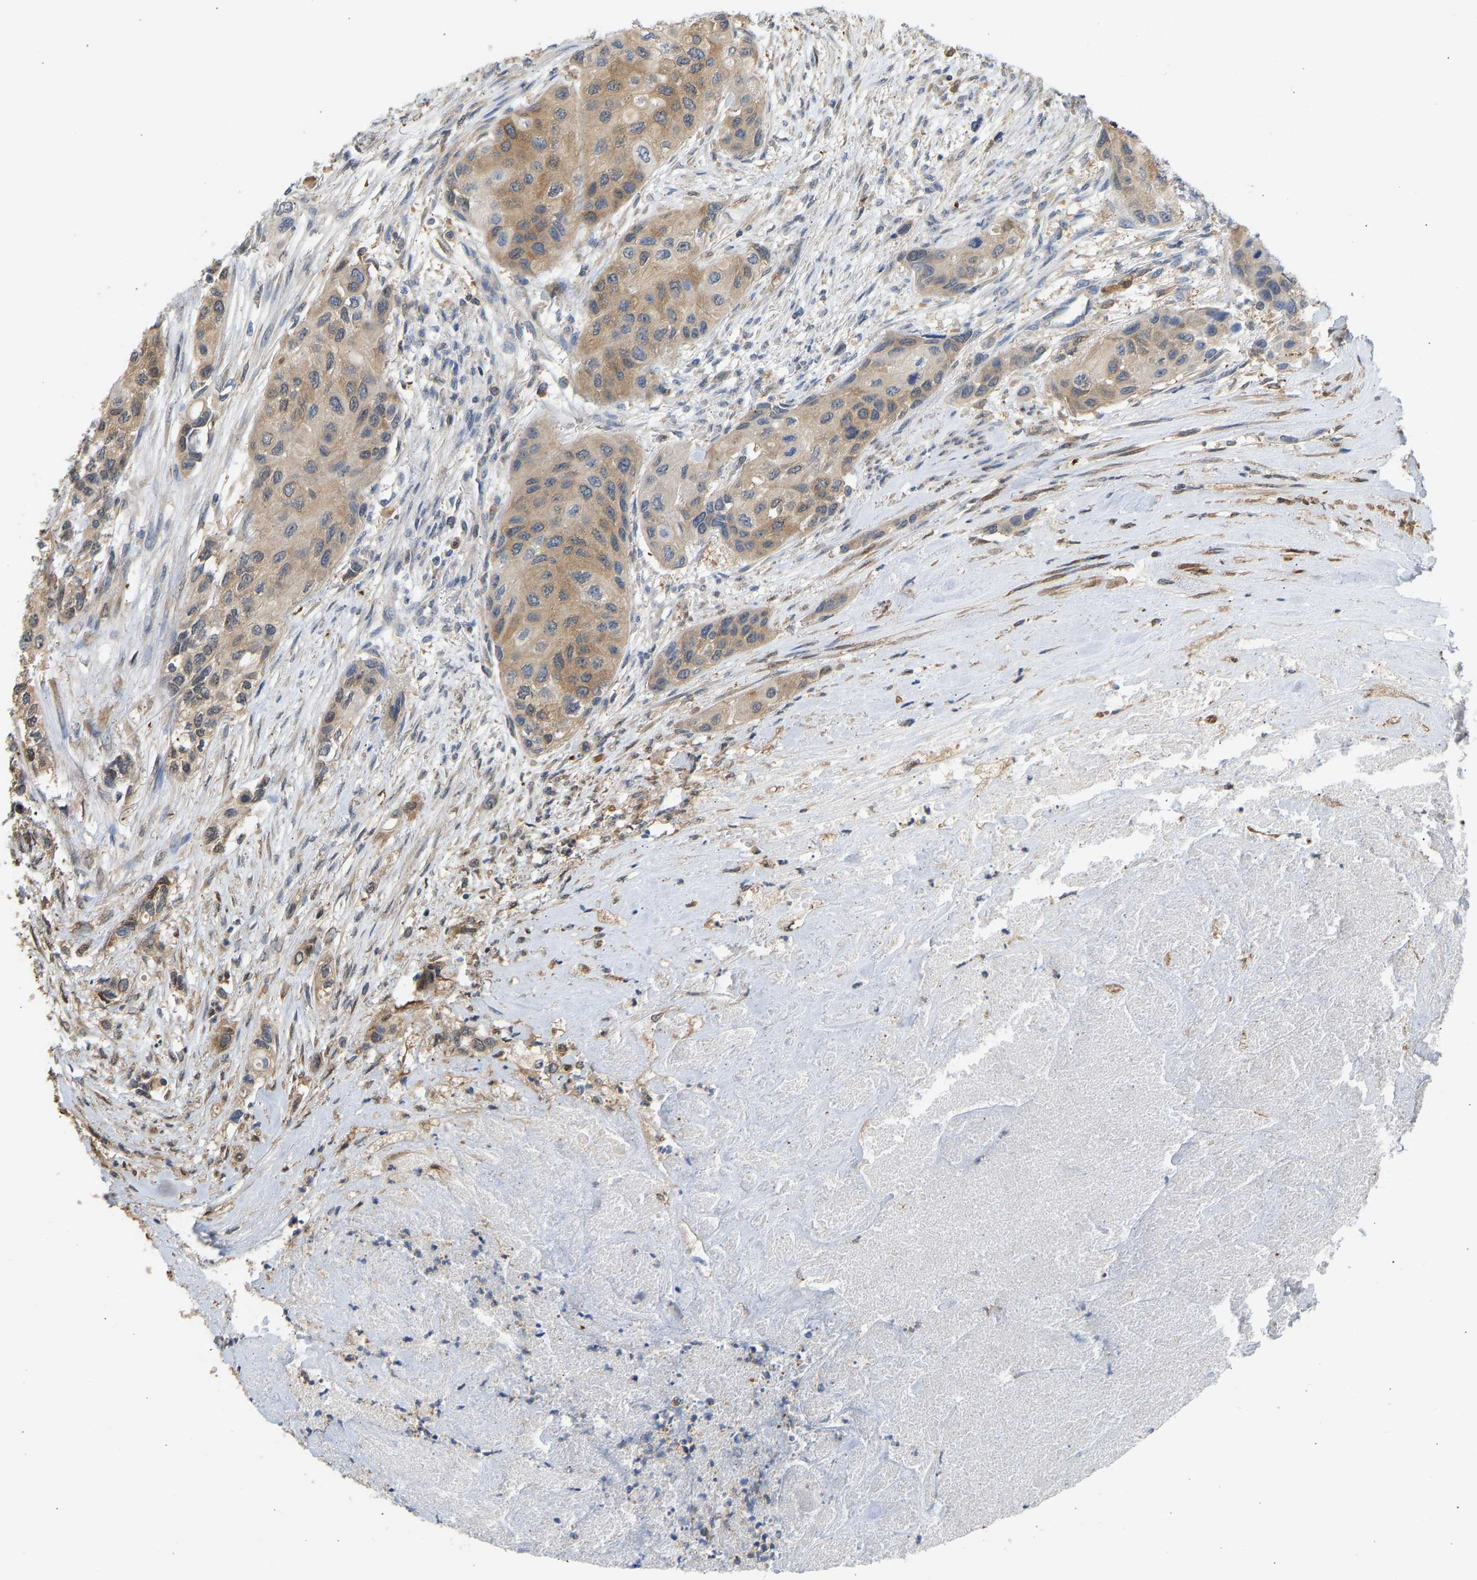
{"staining": {"intensity": "weak", "quantity": ">75%", "location": "cytoplasmic/membranous"}, "tissue": "urothelial cancer", "cell_type": "Tumor cells", "image_type": "cancer", "snomed": [{"axis": "morphology", "description": "Urothelial carcinoma, High grade"}, {"axis": "topography", "description": "Urinary bladder"}], "caption": "A high-resolution photomicrograph shows IHC staining of urothelial carcinoma (high-grade), which demonstrates weak cytoplasmic/membranous staining in approximately >75% of tumor cells.", "gene": "ENO1", "patient": {"sex": "female", "age": 56}}